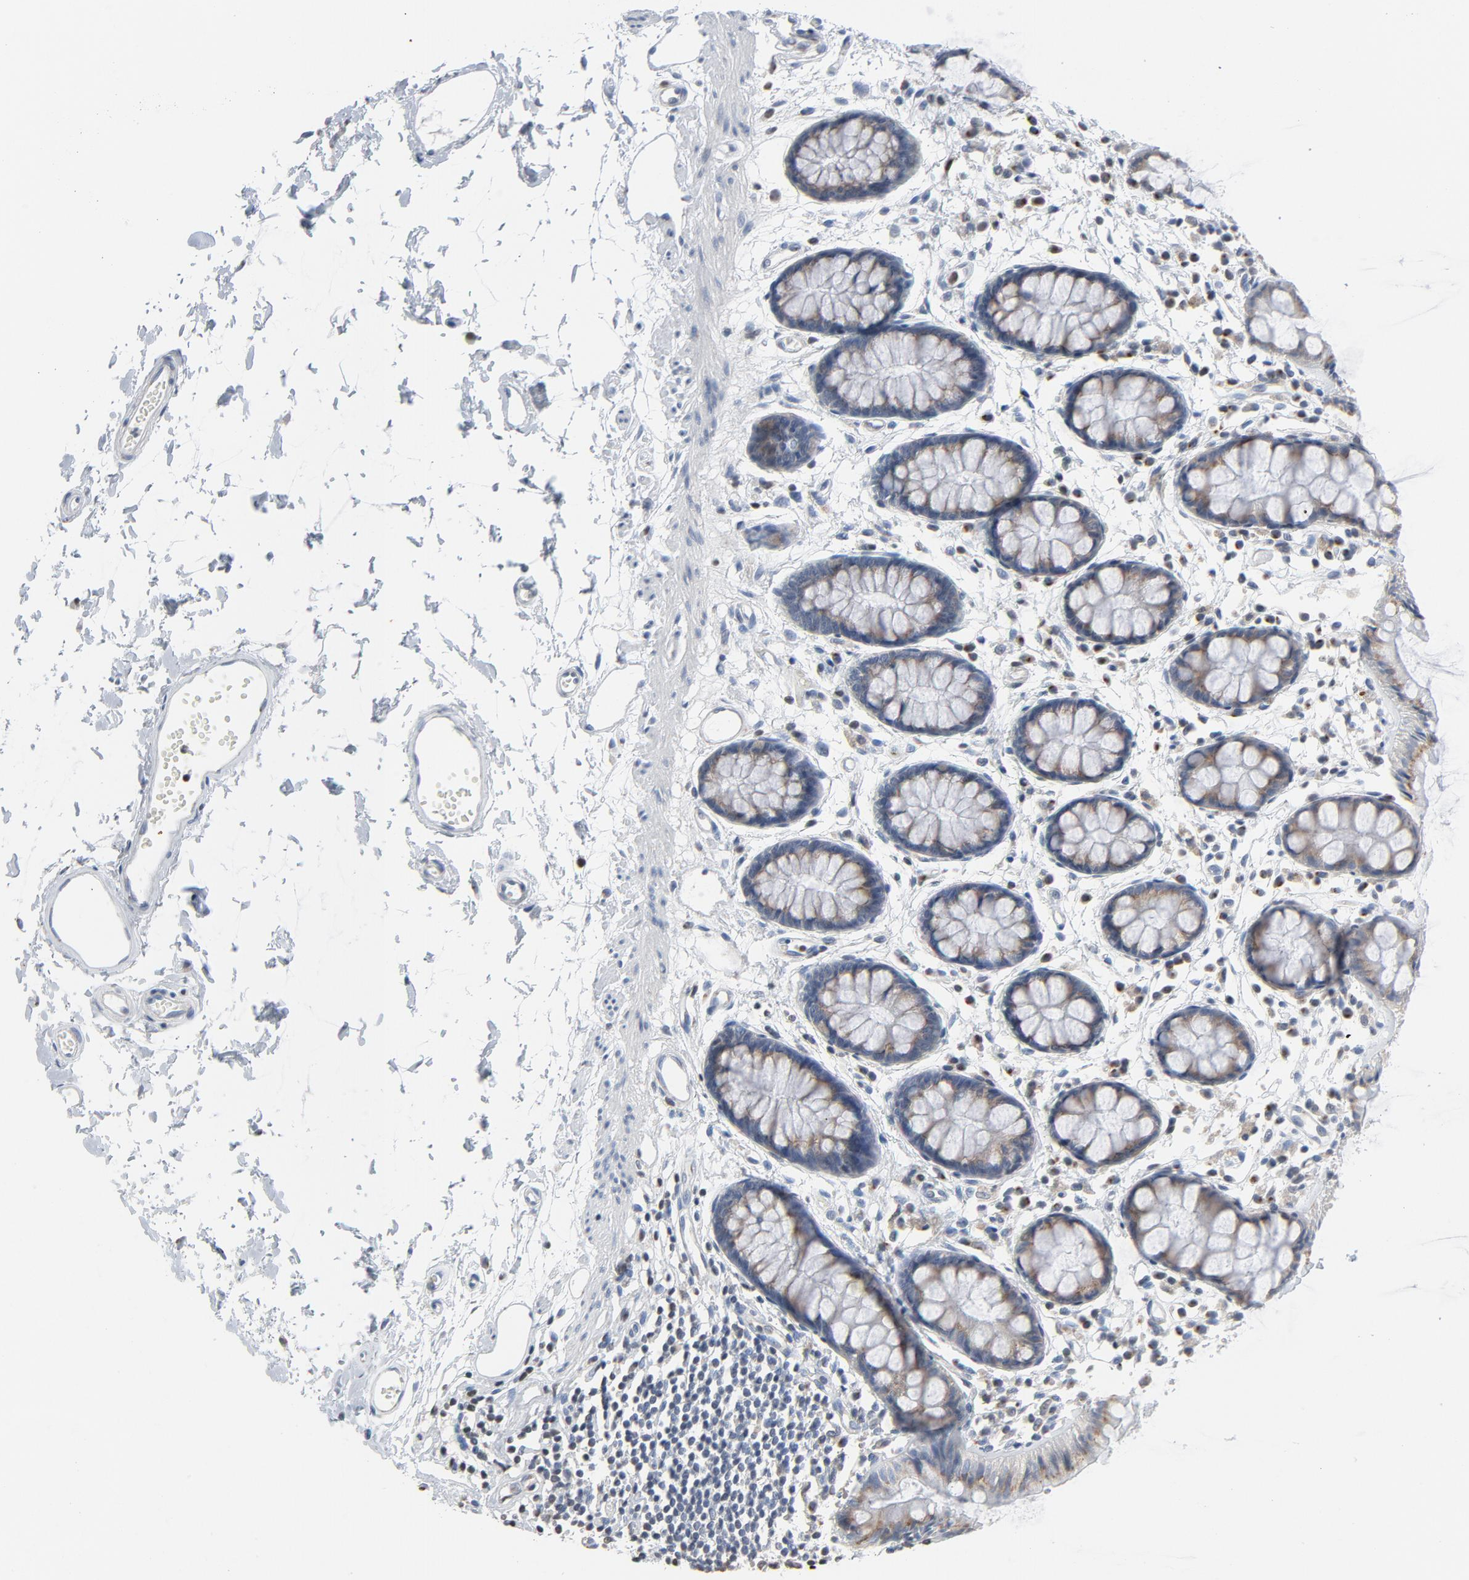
{"staining": {"intensity": "moderate", "quantity": ">75%", "location": "cytoplasmic/membranous"}, "tissue": "rectum", "cell_type": "Glandular cells", "image_type": "normal", "snomed": [{"axis": "morphology", "description": "Normal tissue, NOS"}, {"axis": "topography", "description": "Rectum"}], "caption": "DAB (3,3'-diaminobenzidine) immunohistochemical staining of unremarkable rectum displays moderate cytoplasmic/membranous protein positivity in approximately >75% of glandular cells. The protein is stained brown, and the nuclei are stained in blue (DAB IHC with brightfield microscopy, high magnification).", "gene": "YIPF6", "patient": {"sex": "female", "age": 66}}